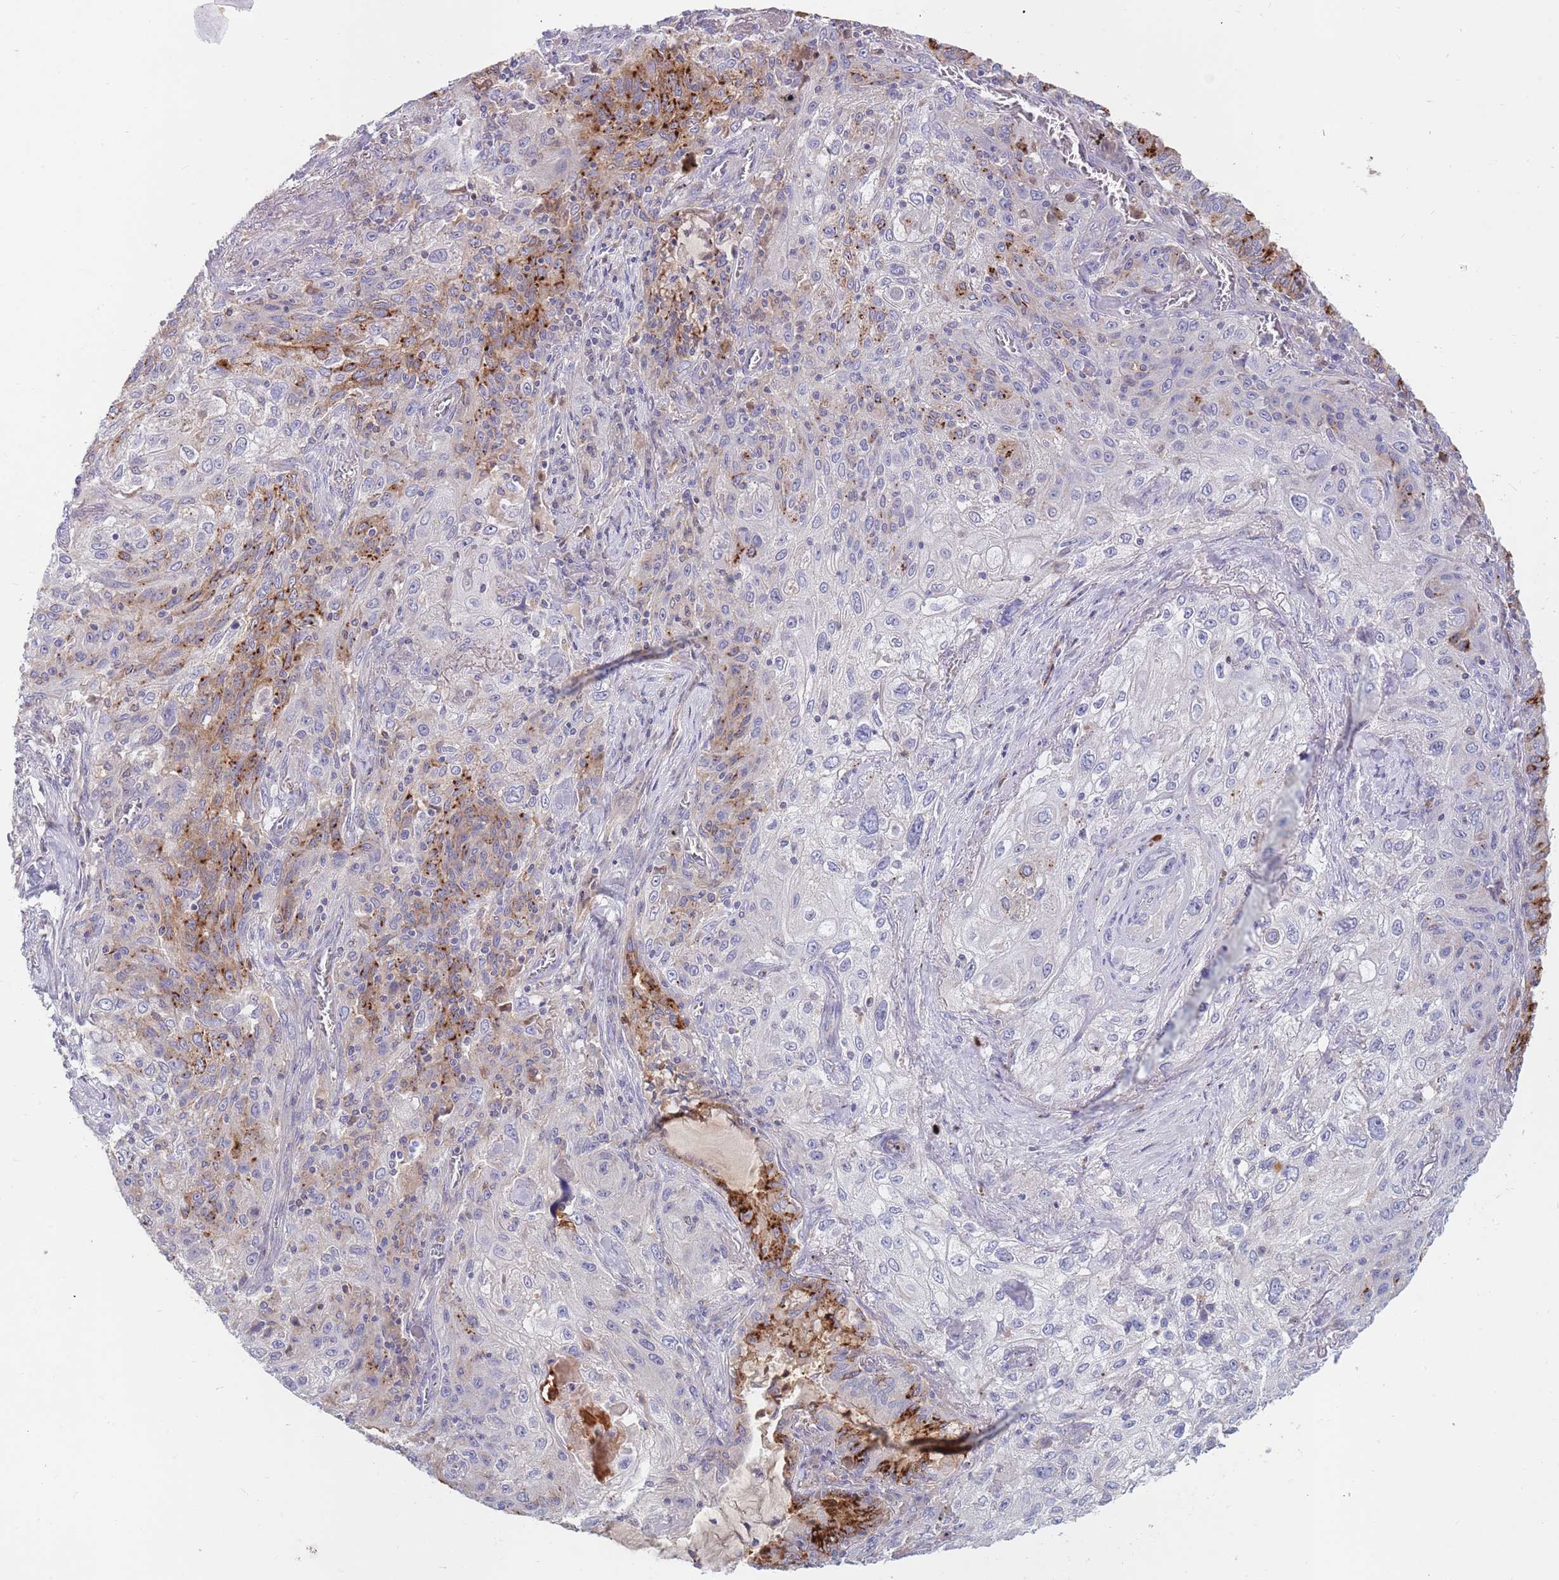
{"staining": {"intensity": "strong", "quantity": "<25%", "location": "cytoplasmic/membranous"}, "tissue": "lung cancer", "cell_type": "Tumor cells", "image_type": "cancer", "snomed": [{"axis": "morphology", "description": "Squamous cell carcinoma, NOS"}, {"axis": "topography", "description": "Lung"}], "caption": "Immunohistochemistry (IHC) micrograph of neoplastic tissue: human lung cancer (squamous cell carcinoma) stained using immunohistochemistry reveals medium levels of strong protein expression localized specifically in the cytoplasmic/membranous of tumor cells, appearing as a cytoplasmic/membranous brown color.", "gene": "BORCS5", "patient": {"sex": "female", "age": 69}}